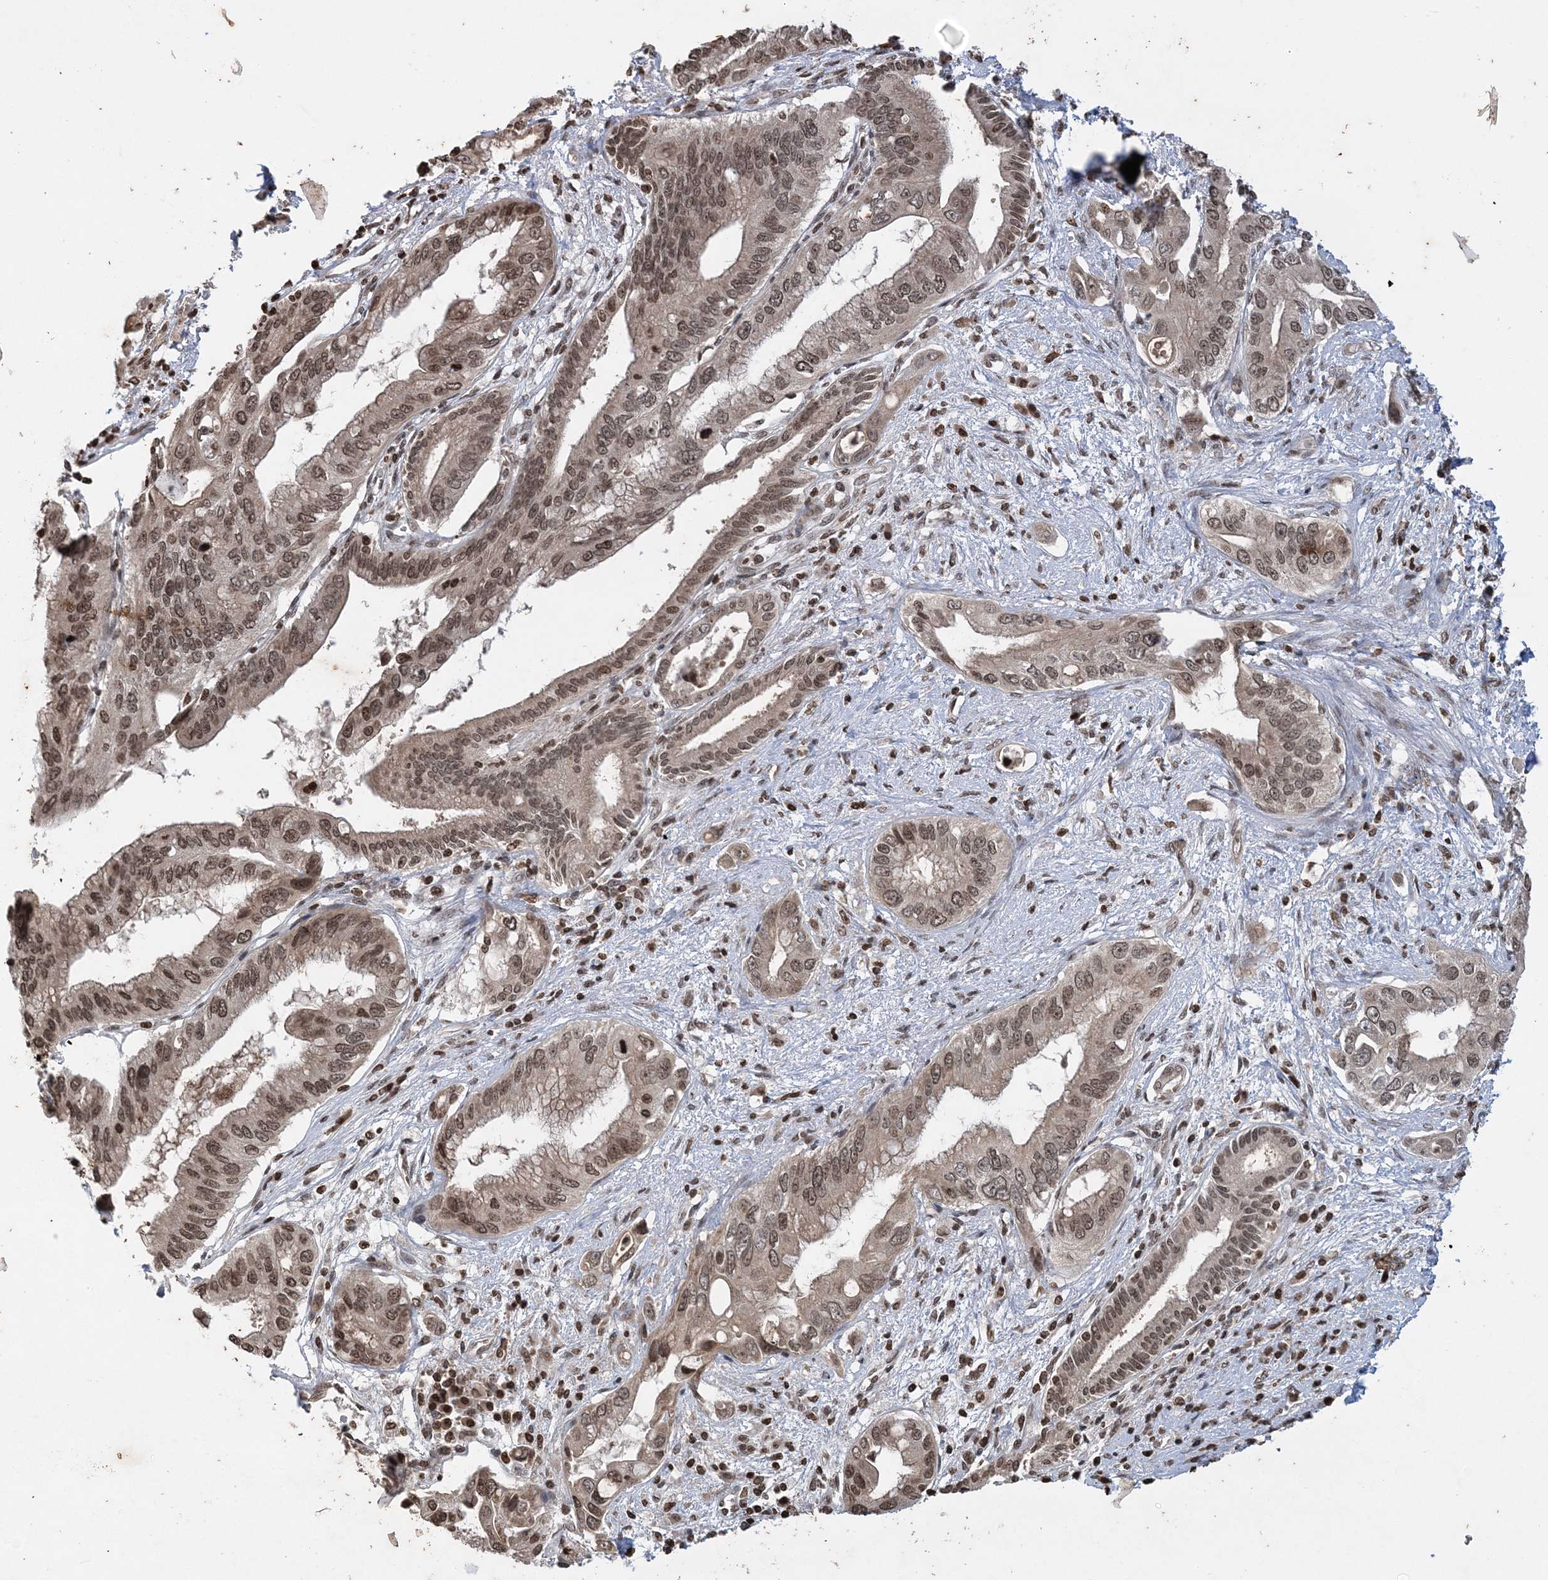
{"staining": {"intensity": "moderate", "quantity": ">75%", "location": "cytoplasmic/membranous,nuclear"}, "tissue": "pancreatic cancer", "cell_type": "Tumor cells", "image_type": "cancer", "snomed": [{"axis": "morphology", "description": "Inflammation, NOS"}, {"axis": "morphology", "description": "Adenocarcinoma, NOS"}, {"axis": "topography", "description": "Pancreas"}], "caption": "High-magnification brightfield microscopy of adenocarcinoma (pancreatic) stained with DAB (3,3'-diaminobenzidine) (brown) and counterstained with hematoxylin (blue). tumor cells exhibit moderate cytoplasmic/membranous and nuclear expression is present in about>75% of cells. (DAB (3,3'-diaminobenzidine) = brown stain, brightfield microscopy at high magnification).", "gene": "NEDD9", "patient": {"sex": "female", "age": 56}}